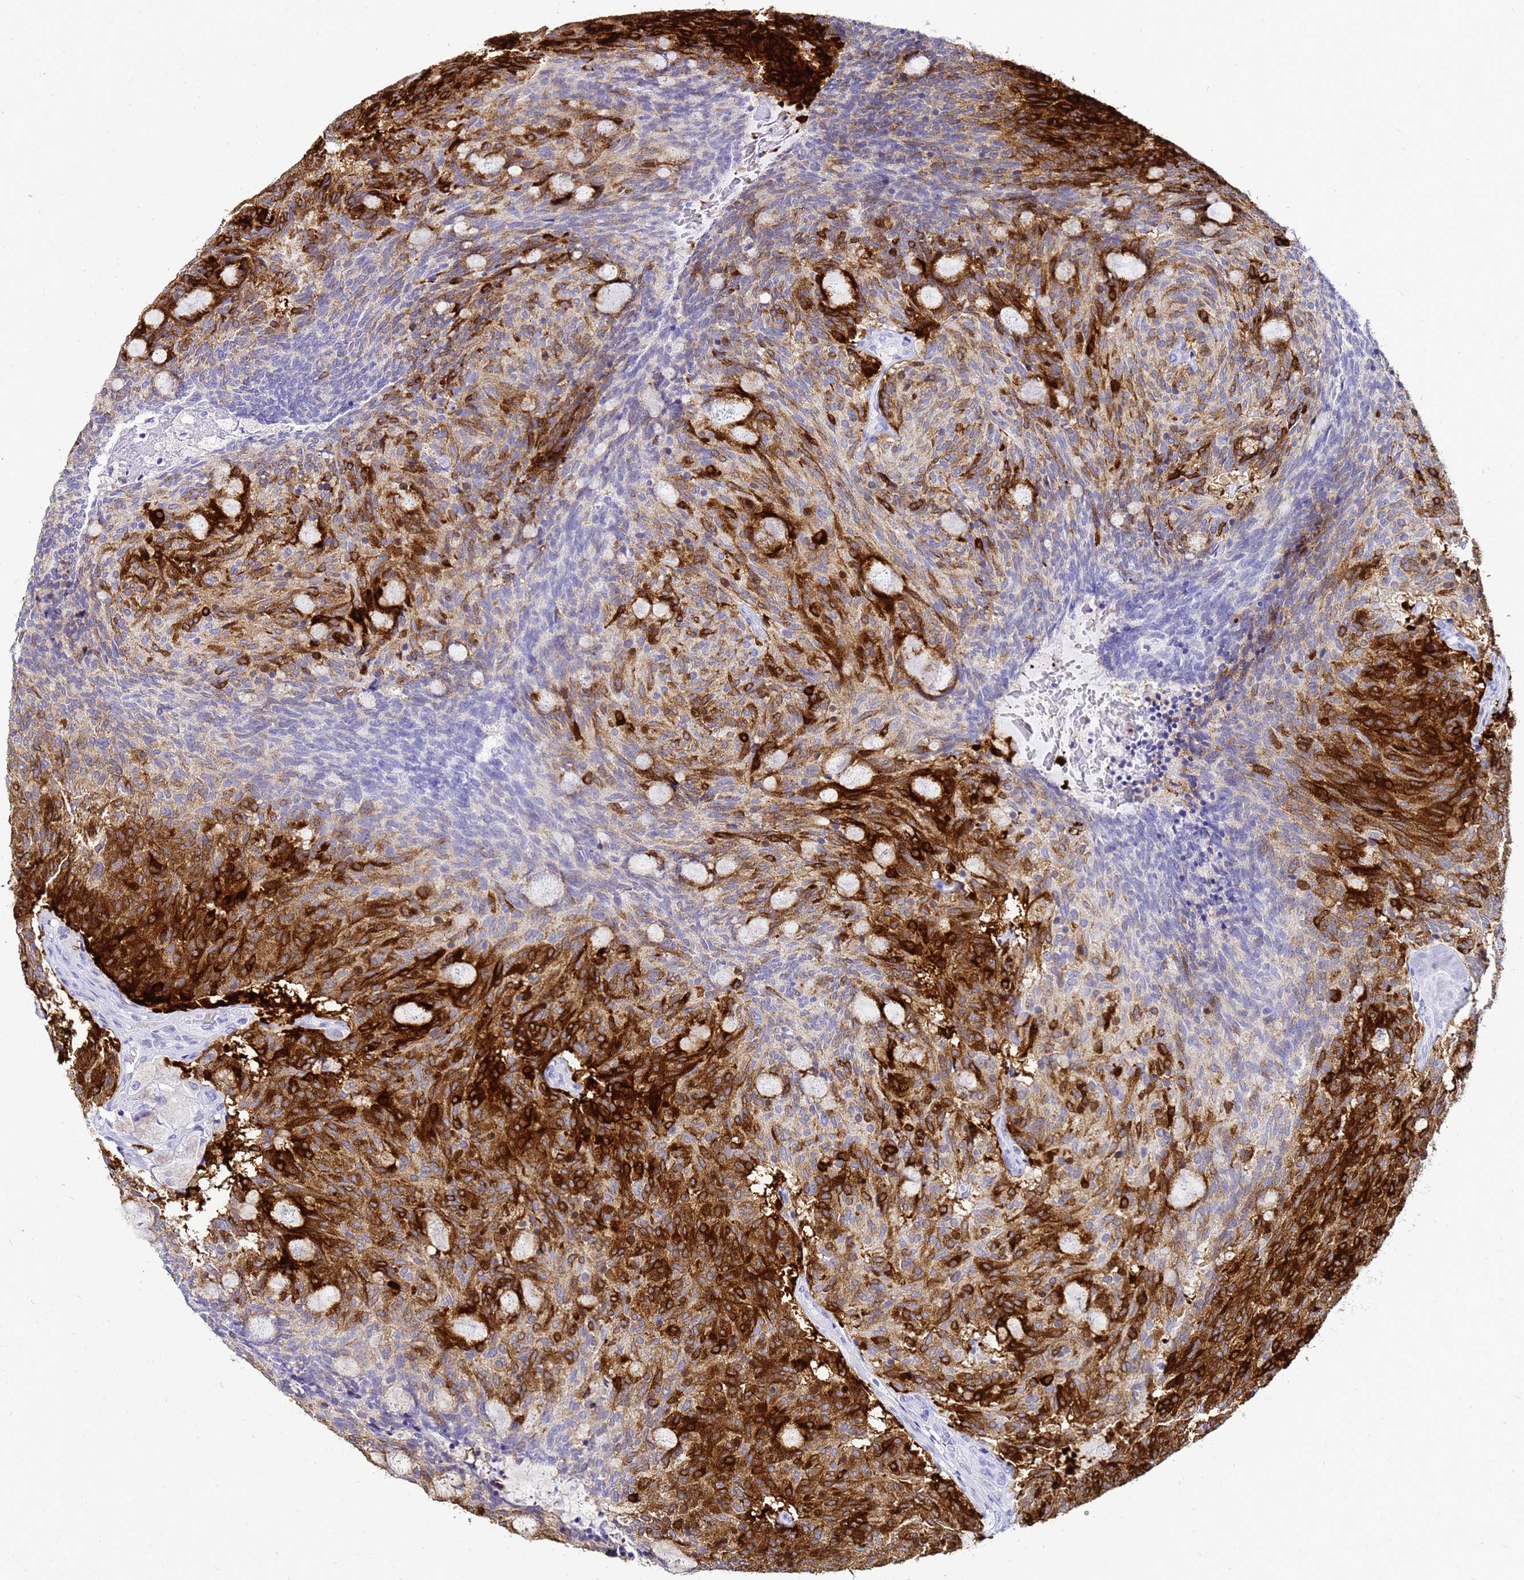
{"staining": {"intensity": "strong", "quantity": "25%-75%", "location": "cytoplasmic/membranous"}, "tissue": "carcinoid", "cell_type": "Tumor cells", "image_type": "cancer", "snomed": [{"axis": "morphology", "description": "Carcinoid, malignant, NOS"}, {"axis": "topography", "description": "Pancreas"}], "caption": "Tumor cells reveal high levels of strong cytoplasmic/membranous positivity in approximately 25%-75% of cells in carcinoid. Using DAB (3,3'-diaminobenzidine) (brown) and hematoxylin (blue) stains, captured at high magnification using brightfield microscopy.", "gene": "CKB", "patient": {"sex": "female", "age": 54}}